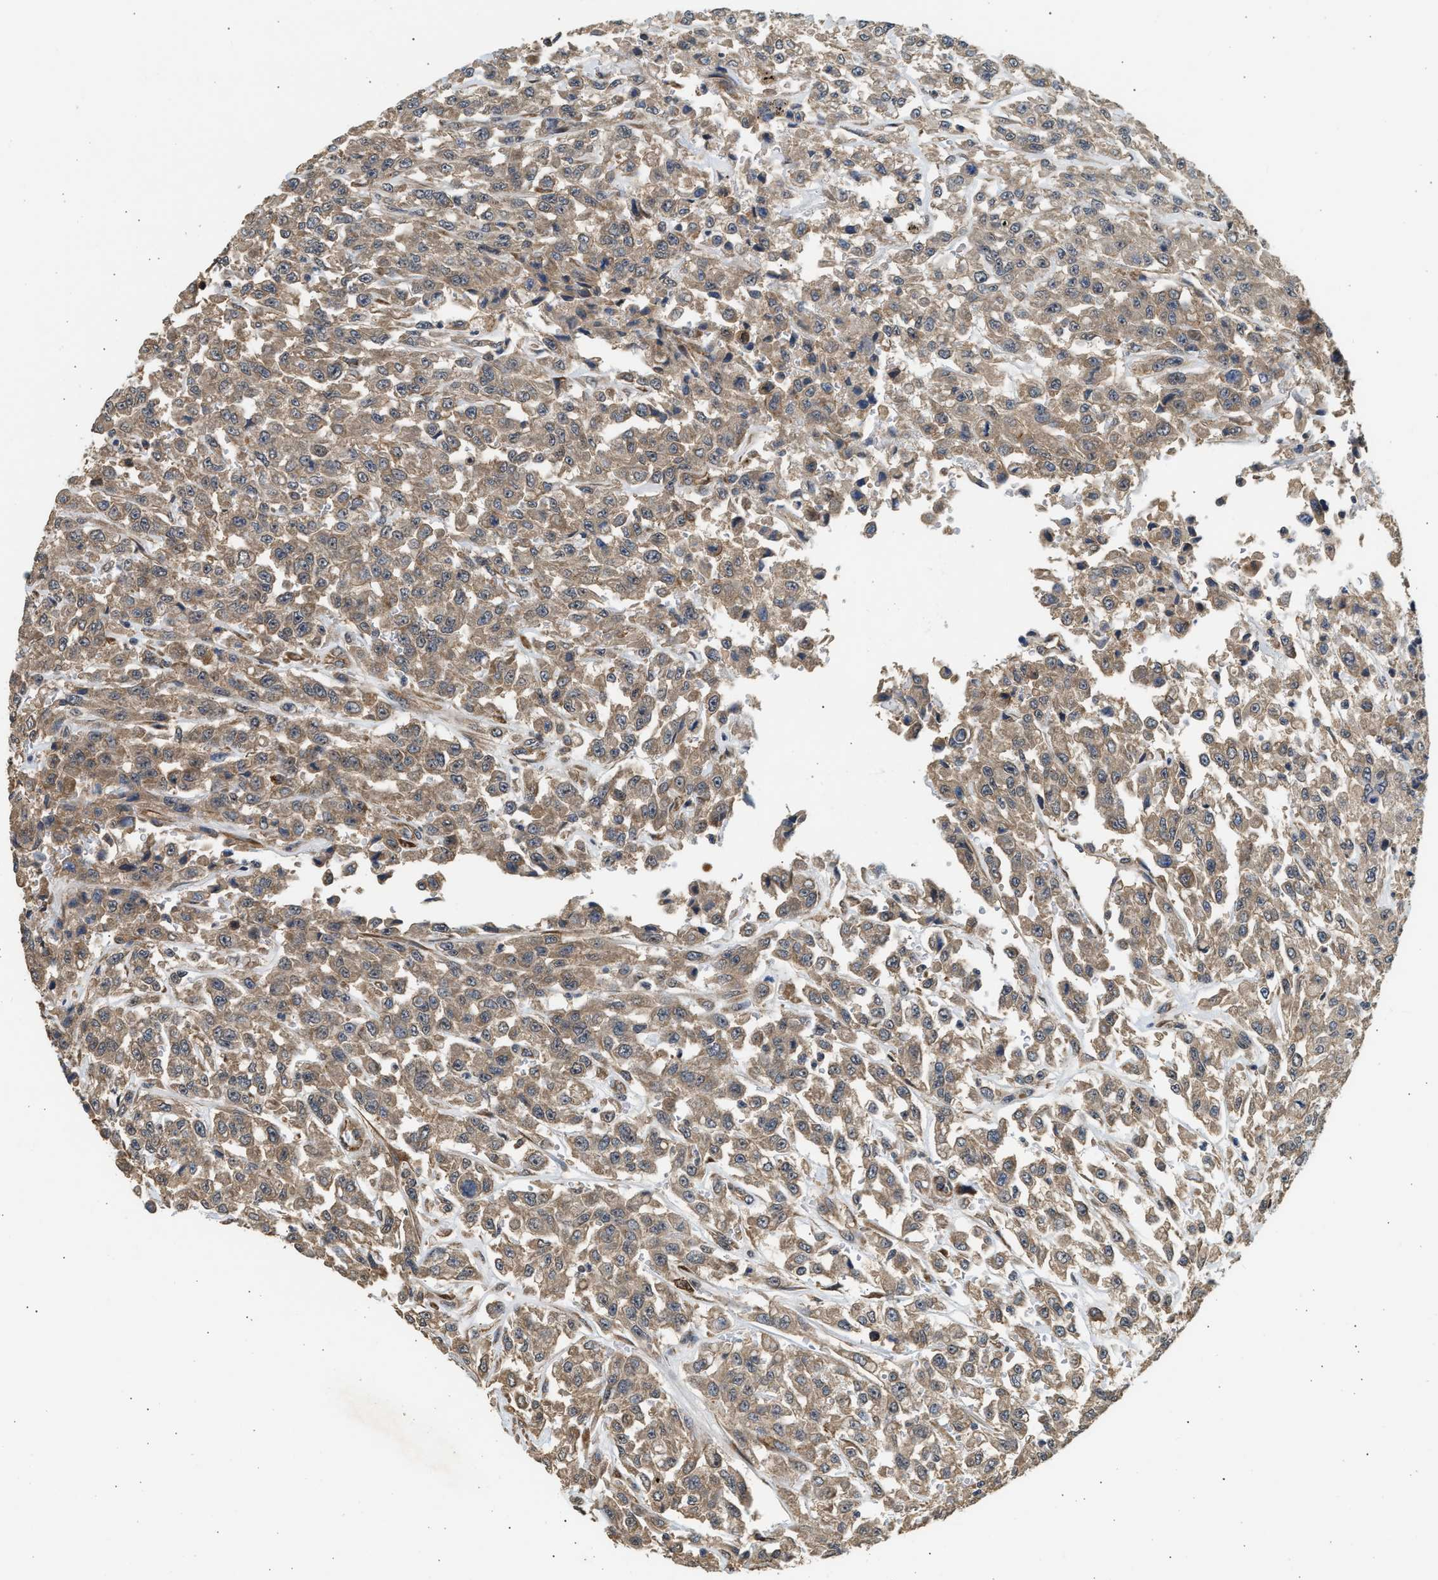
{"staining": {"intensity": "weak", "quantity": "25%-75%", "location": "cytoplasmic/membranous"}, "tissue": "urothelial cancer", "cell_type": "Tumor cells", "image_type": "cancer", "snomed": [{"axis": "morphology", "description": "Urothelial carcinoma, High grade"}, {"axis": "topography", "description": "Urinary bladder"}], "caption": "Immunohistochemical staining of urothelial carcinoma (high-grade) displays low levels of weak cytoplasmic/membranous positivity in approximately 25%-75% of tumor cells. (DAB (3,3'-diaminobenzidine) IHC with brightfield microscopy, high magnification).", "gene": "DUSP14", "patient": {"sex": "male", "age": 46}}